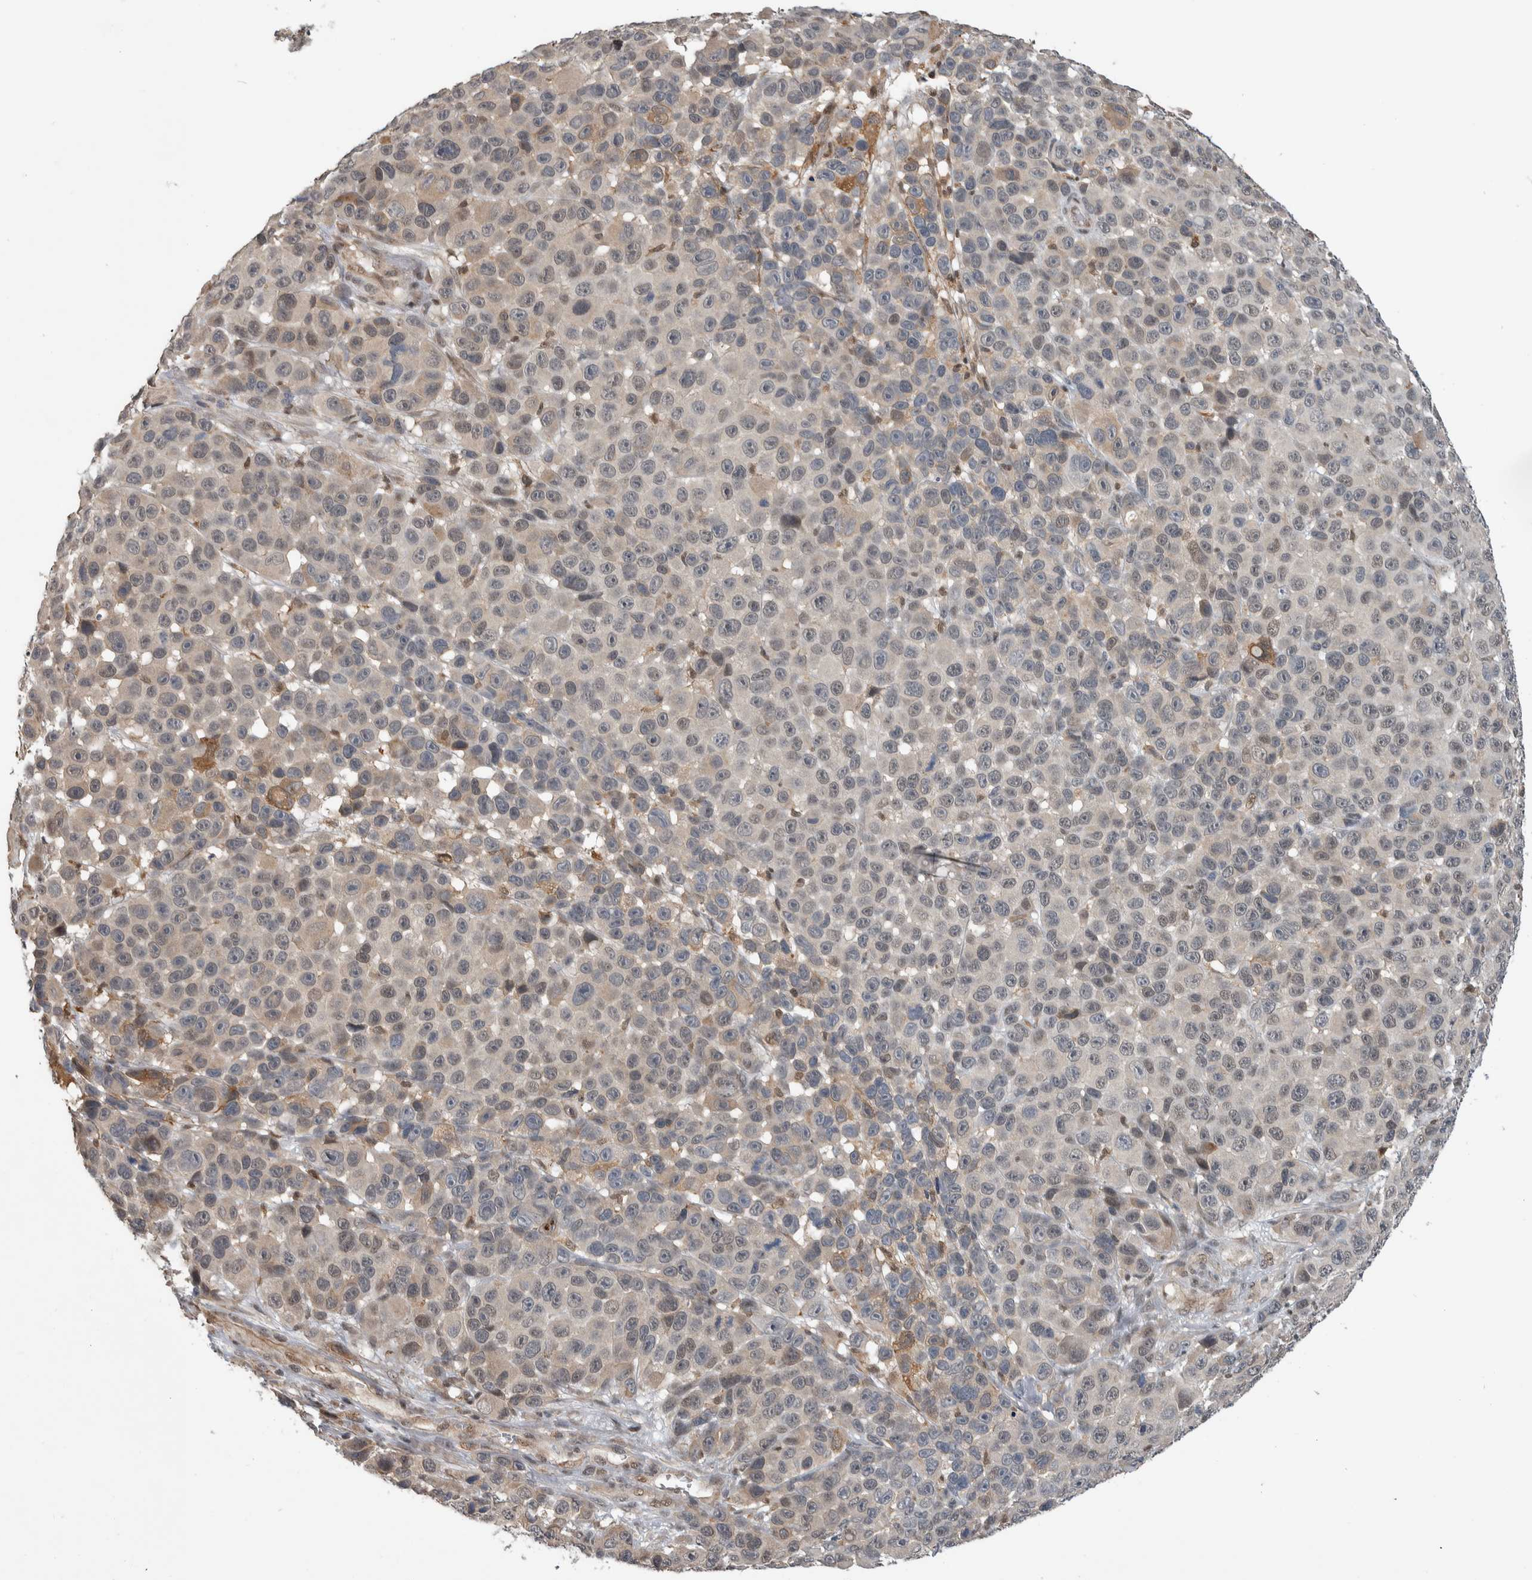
{"staining": {"intensity": "negative", "quantity": "none", "location": "none"}, "tissue": "melanoma", "cell_type": "Tumor cells", "image_type": "cancer", "snomed": [{"axis": "morphology", "description": "Malignant melanoma, NOS"}, {"axis": "topography", "description": "Skin"}], "caption": "A micrograph of melanoma stained for a protein exhibits no brown staining in tumor cells.", "gene": "PRDM4", "patient": {"sex": "male", "age": 53}}